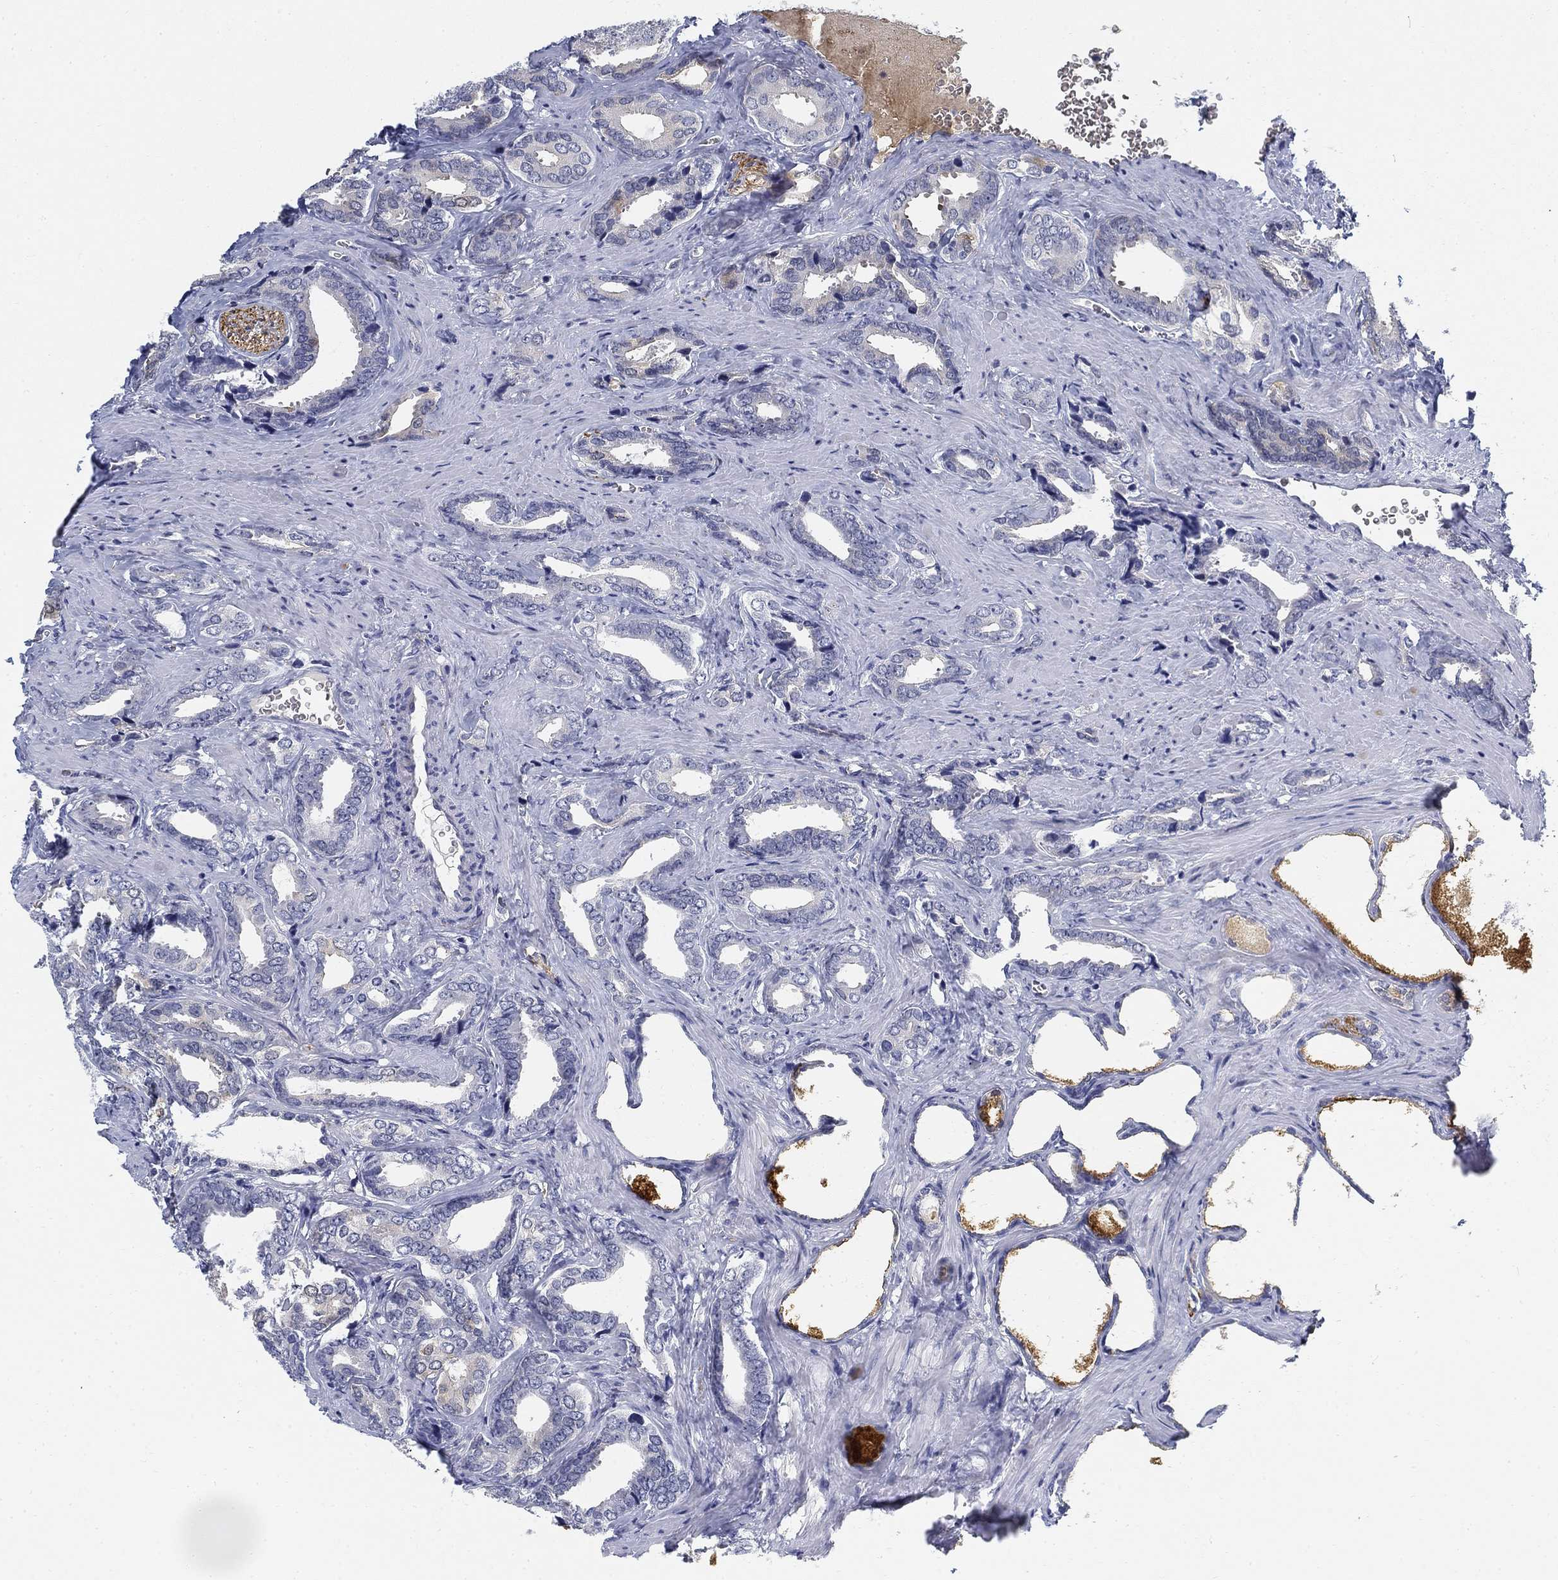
{"staining": {"intensity": "negative", "quantity": "none", "location": "none"}, "tissue": "prostate cancer", "cell_type": "Tumor cells", "image_type": "cancer", "snomed": [{"axis": "morphology", "description": "Adenocarcinoma, NOS"}, {"axis": "topography", "description": "Prostate"}], "caption": "DAB immunohistochemical staining of human prostate adenocarcinoma shows no significant positivity in tumor cells. (Stains: DAB (3,3'-diaminobenzidine) IHC with hematoxylin counter stain, Microscopy: brightfield microscopy at high magnification).", "gene": "SLC2A5", "patient": {"sex": "male", "age": 66}}